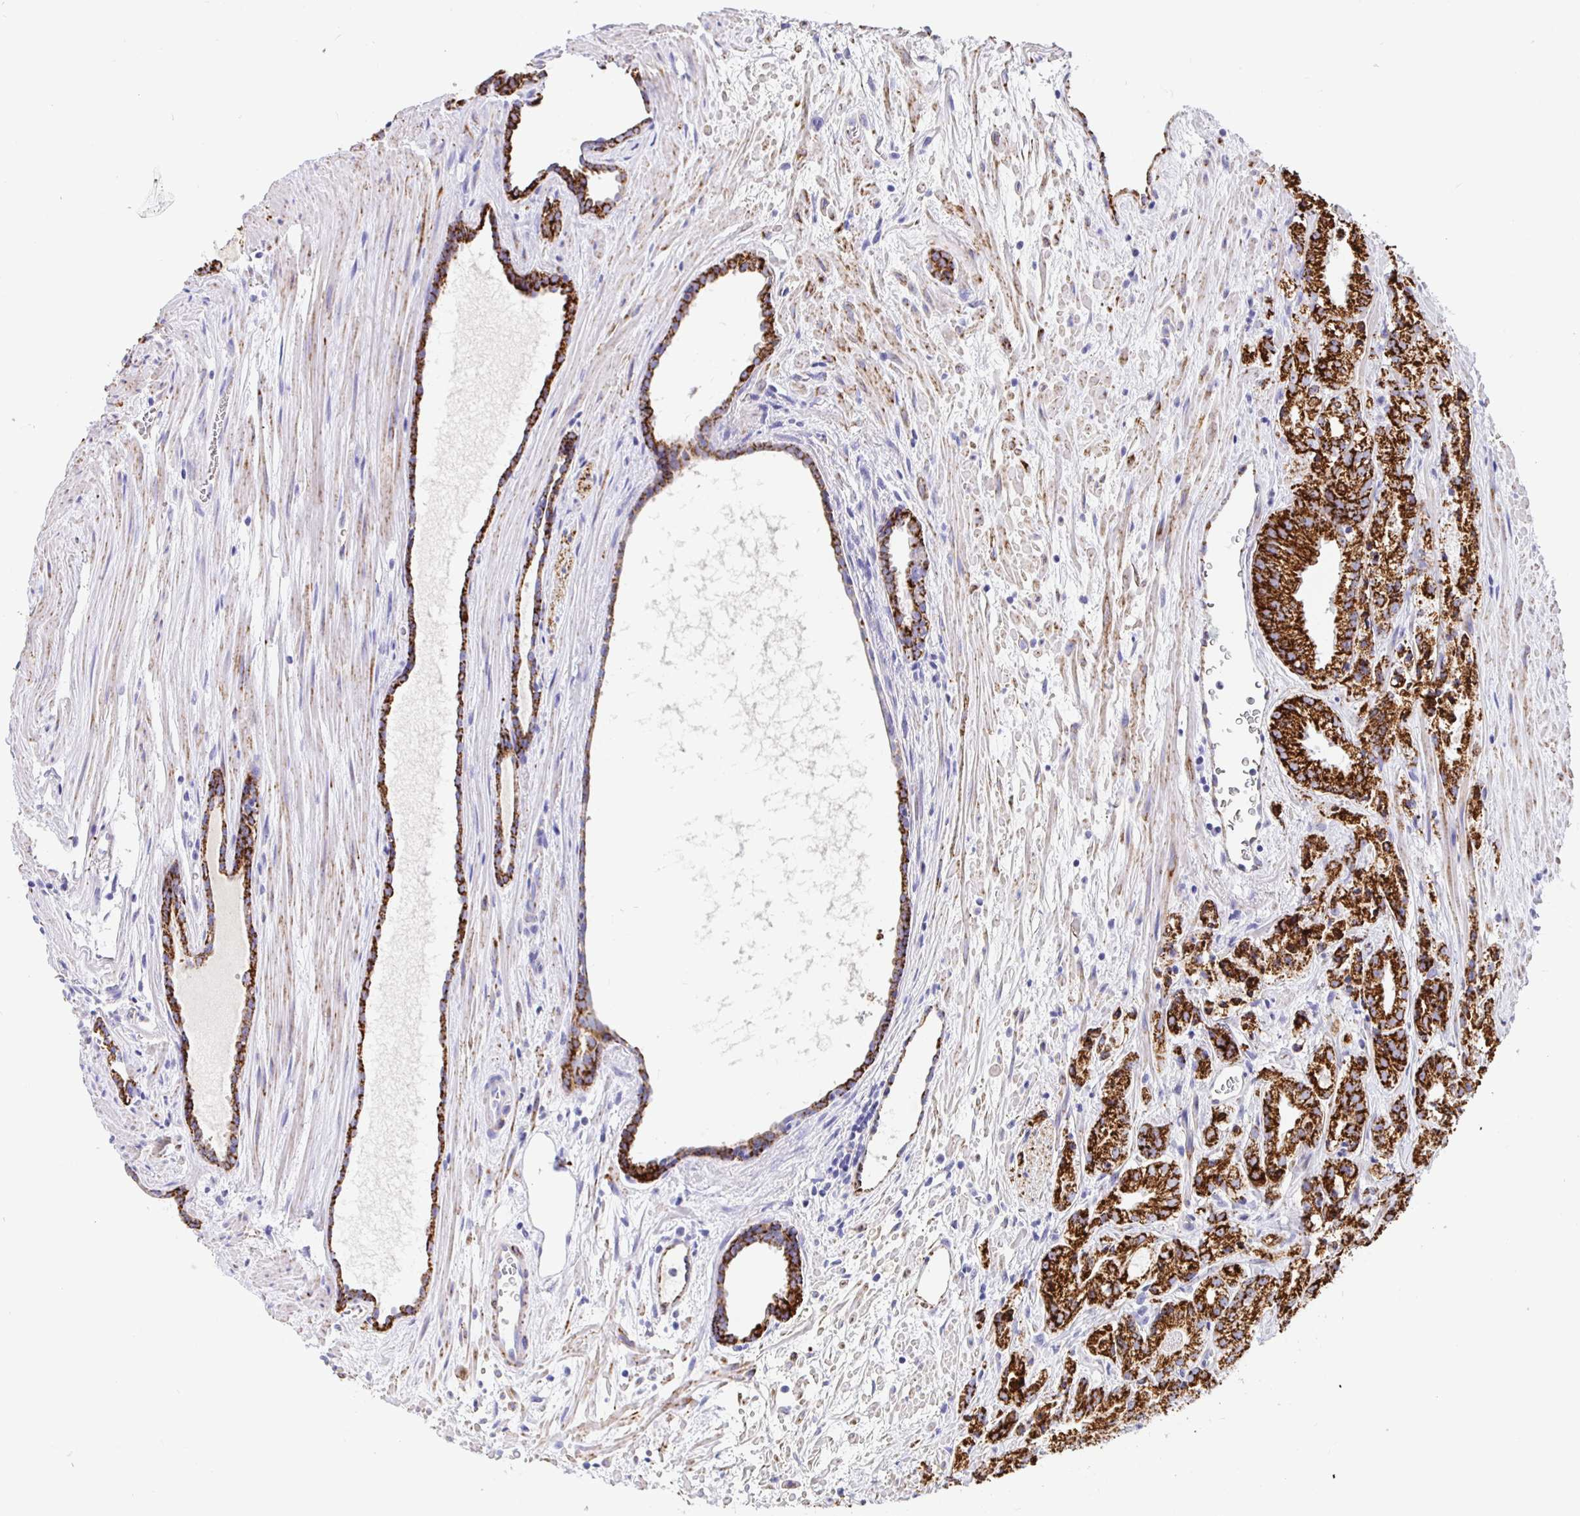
{"staining": {"intensity": "strong", "quantity": ">75%", "location": "cytoplasmic/membranous"}, "tissue": "prostate cancer", "cell_type": "Tumor cells", "image_type": "cancer", "snomed": [{"axis": "morphology", "description": "Adenocarcinoma, High grade"}, {"axis": "topography", "description": "Prostate"}], "caption": "There is high levels of strong cytoplasmic/membranous staining in tumor cells of prostate adenocarcinoma (high-grade), as demonstrated by immunohistochemical staining (brown color).", "gene": "MAOA", "patient": {"sex": "male", "age": 68}}